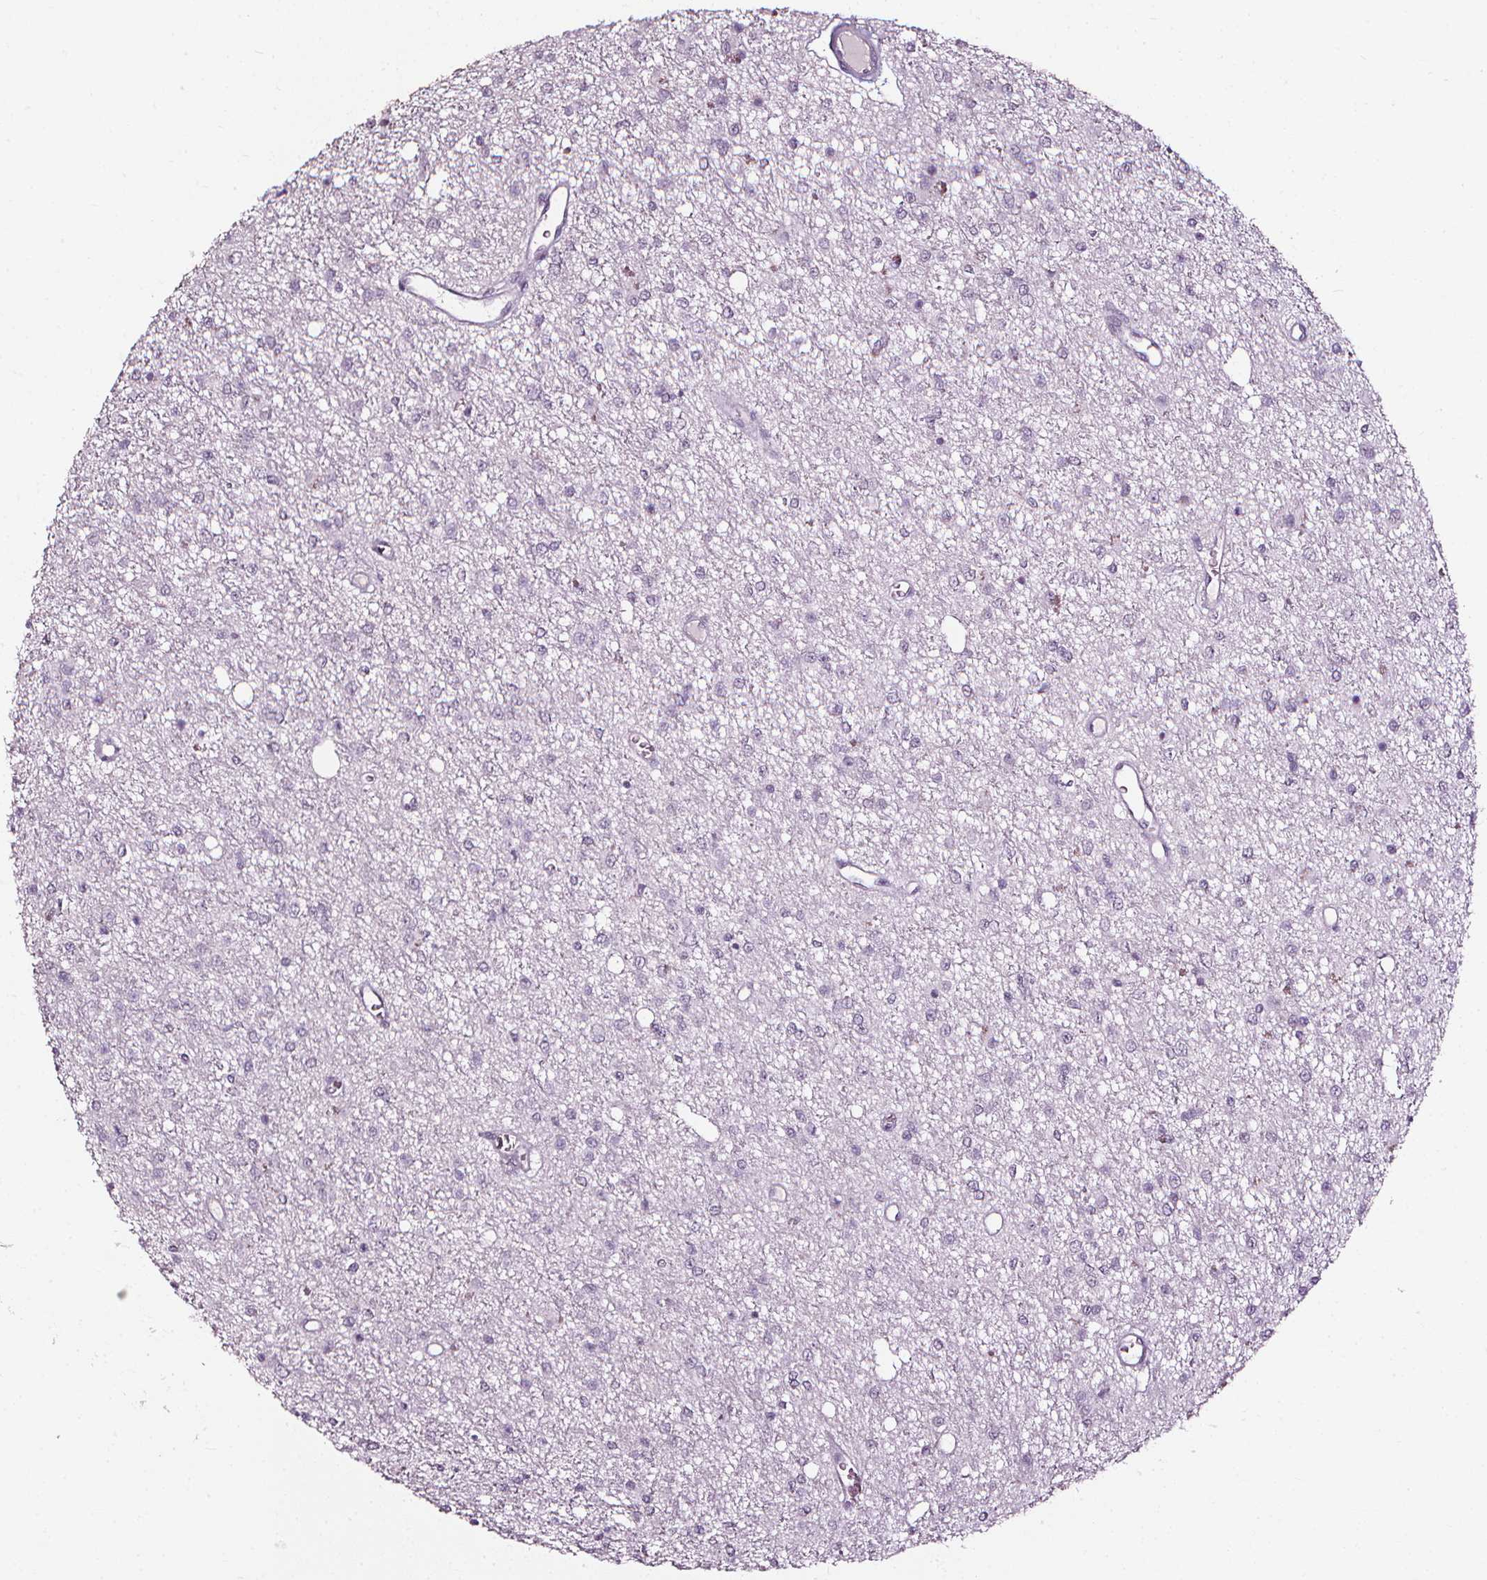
{"staining": {"intensity": "negative", "quantity": "none", "location": "none"}, "tissue": "glioma", "cell_type": "Tumor cells", "image_type": "cancer", "snomed": [{"axis": "morphology", "description": "Glioma, malignant, Low grade"}, {"axis": "topography", "description": "Brain"}], "caption": "Image shows no significant protein staining in tumor cells of glioma. (Immunohistochemistry, brightfield microscopy, high magnification).", "gene": "DEFA5", "patient": {"sex": "female", "age": 45}}